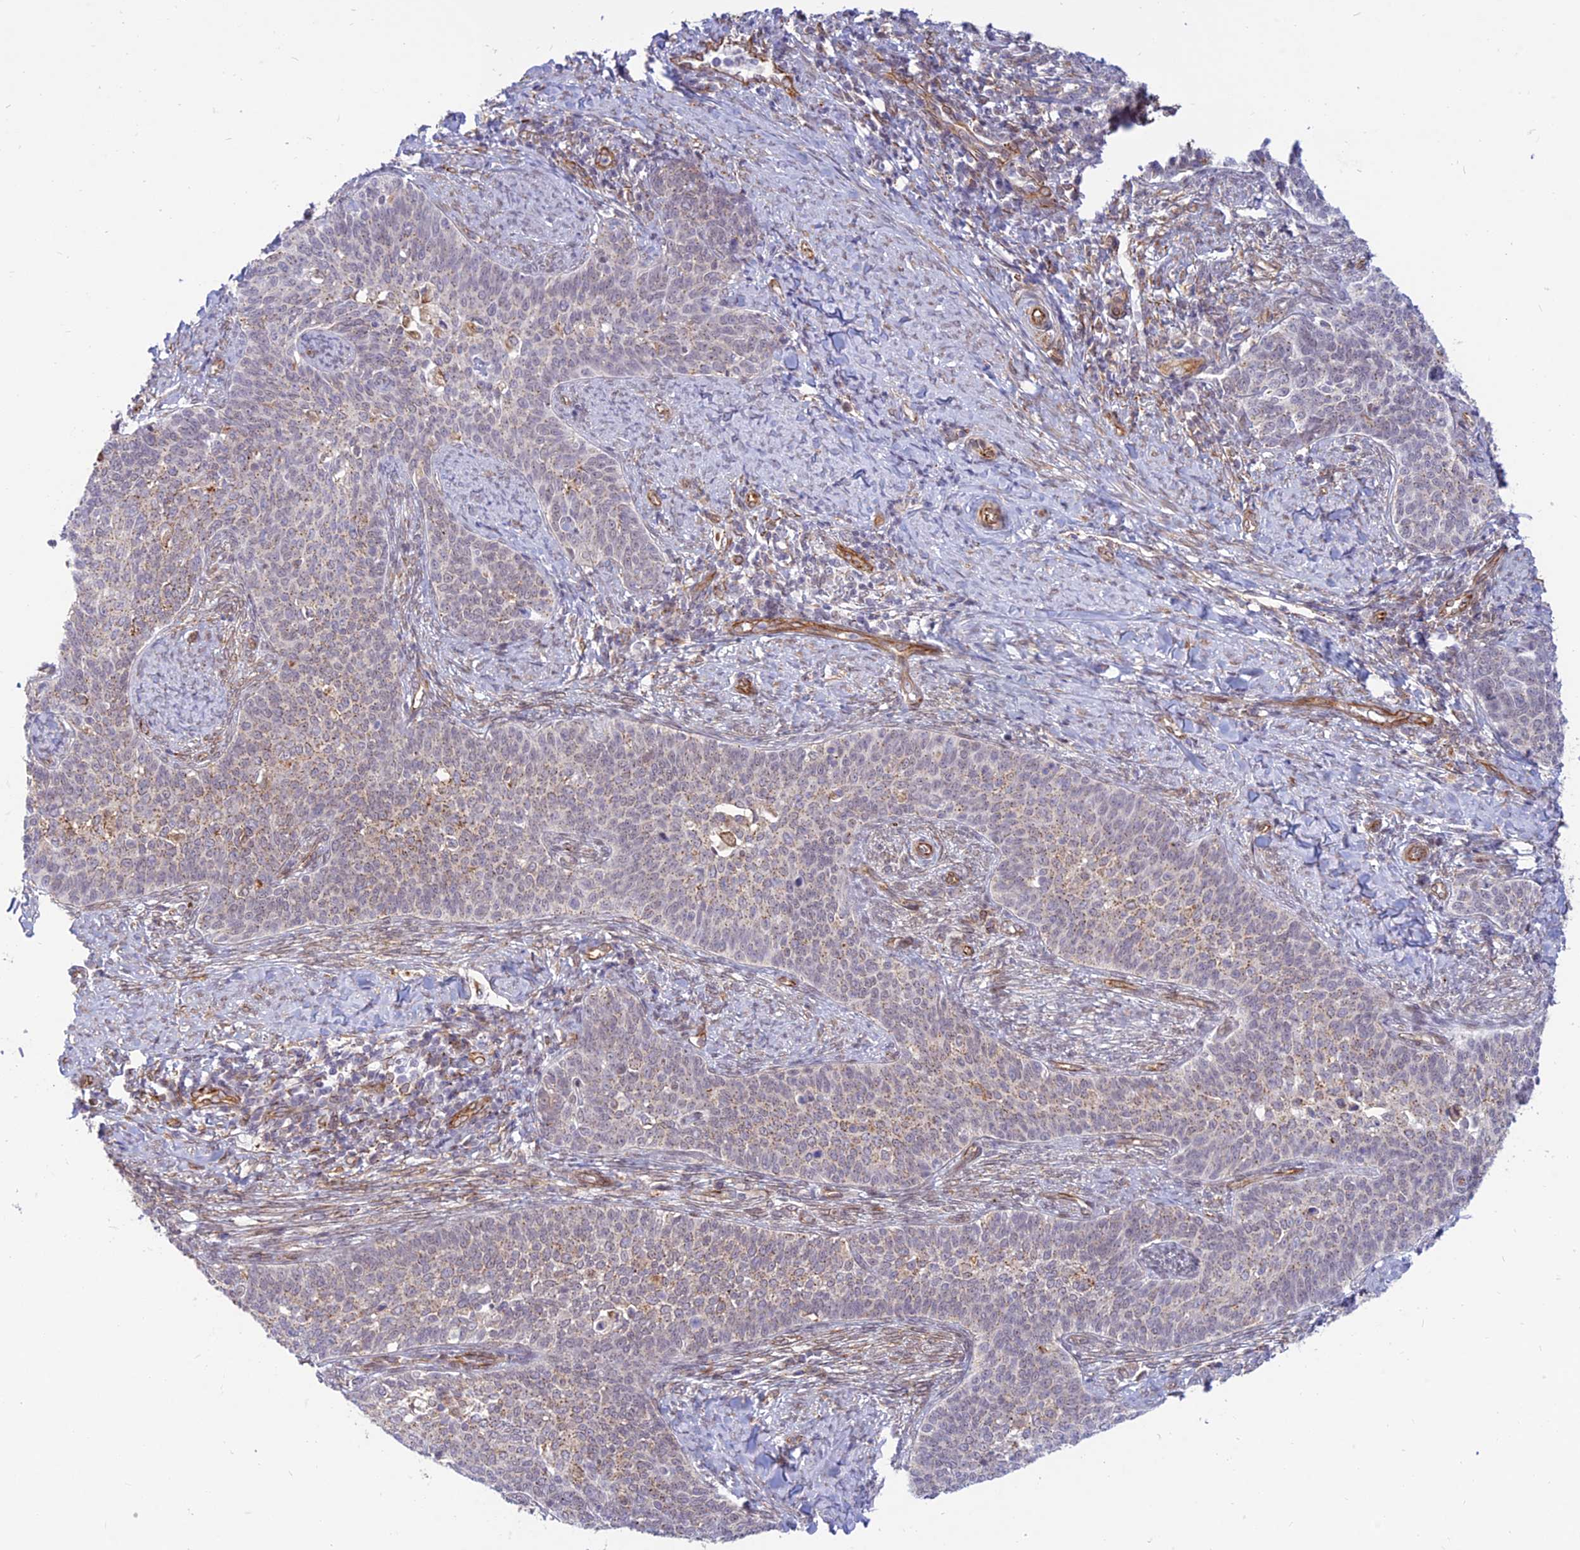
{"staining": {"intensity": "moderate", "quantity": "25%-75%", "location": "cytoplasmic/membranous"}, "tissue": "cervical cancer", "cell_type": "Tumor cells", "image_type": "cancer", "snomed": [{"axis": "morphology", "description": "Squamous cell carcinoma, NOS"}, {"axis": "topography", "description": "Cervix"}], "caption": "This photomicrograph exhibits cervical cancer stained with immunohistochemistry to label a protein in brown. The cytoplasmic/membranous of tumor cells show moderate positivity for the protein. Nuclei are counter-stained blue.", "gene": "SAPCD2", "patient": {"sex": "female", "age": 39}}